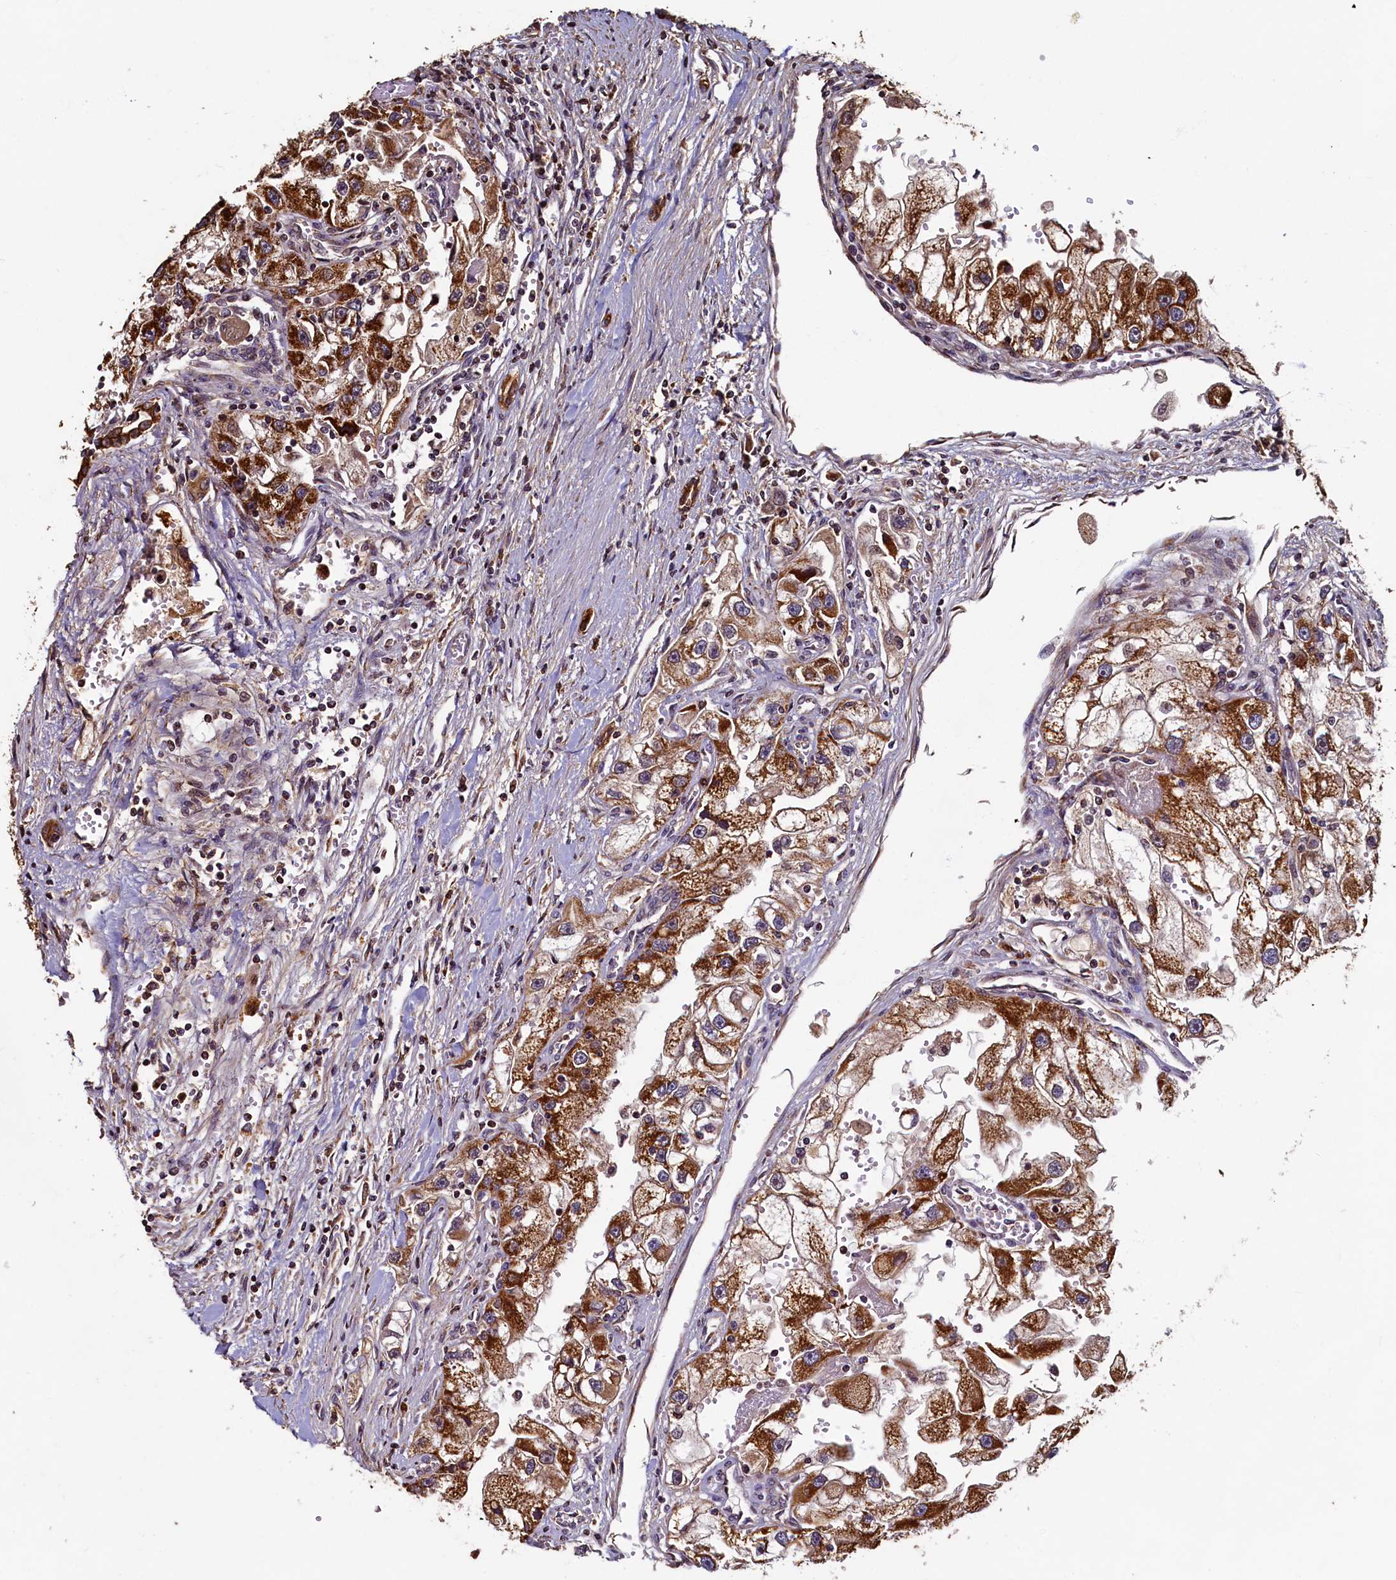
{"staining": {"intensity": "strong", "quantity": ">75%", "location": "cytoplasmic/membranous"}, "tissue": "renal cancer", "cell_type": "Tumor cells", "image_type": "cancer", "snomed": [{"axis": "morphology", "description": "Adenocarcinoma, NOS"}, {"axis": "topography", "description": "Kidney"}], "caption": "Strong cytoplasmic/membranous protein expression is present in approximately >75% of tumor cells in adenocarcinoma (renal).", "gene": "NCKAP5L", "patient": {"sex": "male", "age": 63}}